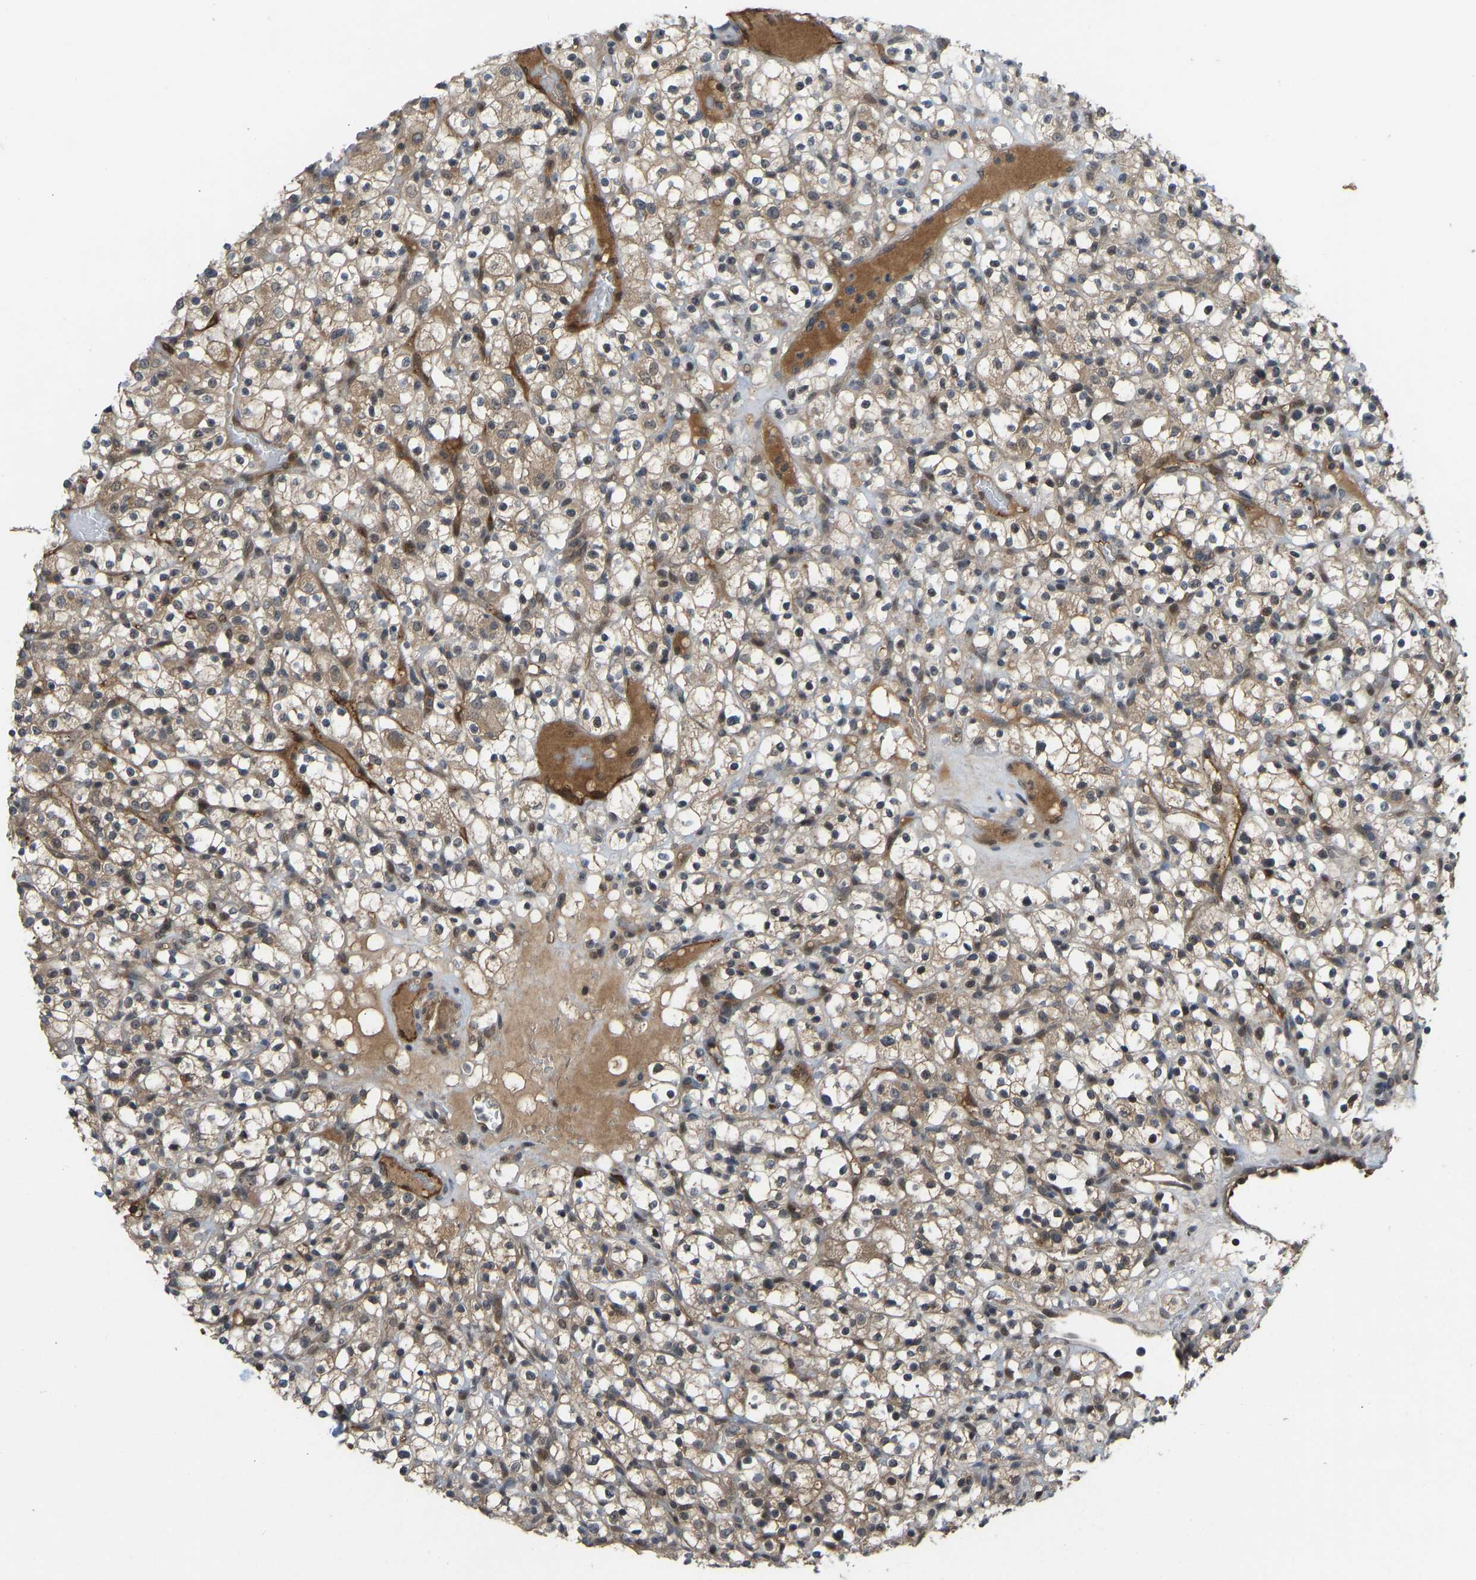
{"staining": {"intensity": "weak", "quantity": ">75%", "location": "cytoplasmic/membranous"}, "tissue": "renal cancer", "cell_type": "Tumor cells", "image_type": "cancer", "snomed": [{"axis": "morphology", "description": "Normal tissue, NOS"}, {"axis": "morphology", "description": "Adenocarcinoma, NOS"}, {"axis": "topography", "description": "Kidney"}], "caption": "Protein expression by immunohistochemistry (IHC) shows weak cytoplasmic/membranous staining in approximately >75% of tumor cells in renal adenocarcinoma.", "gene": "CCT8", "patient": {"sex": "female", "age": 72}}